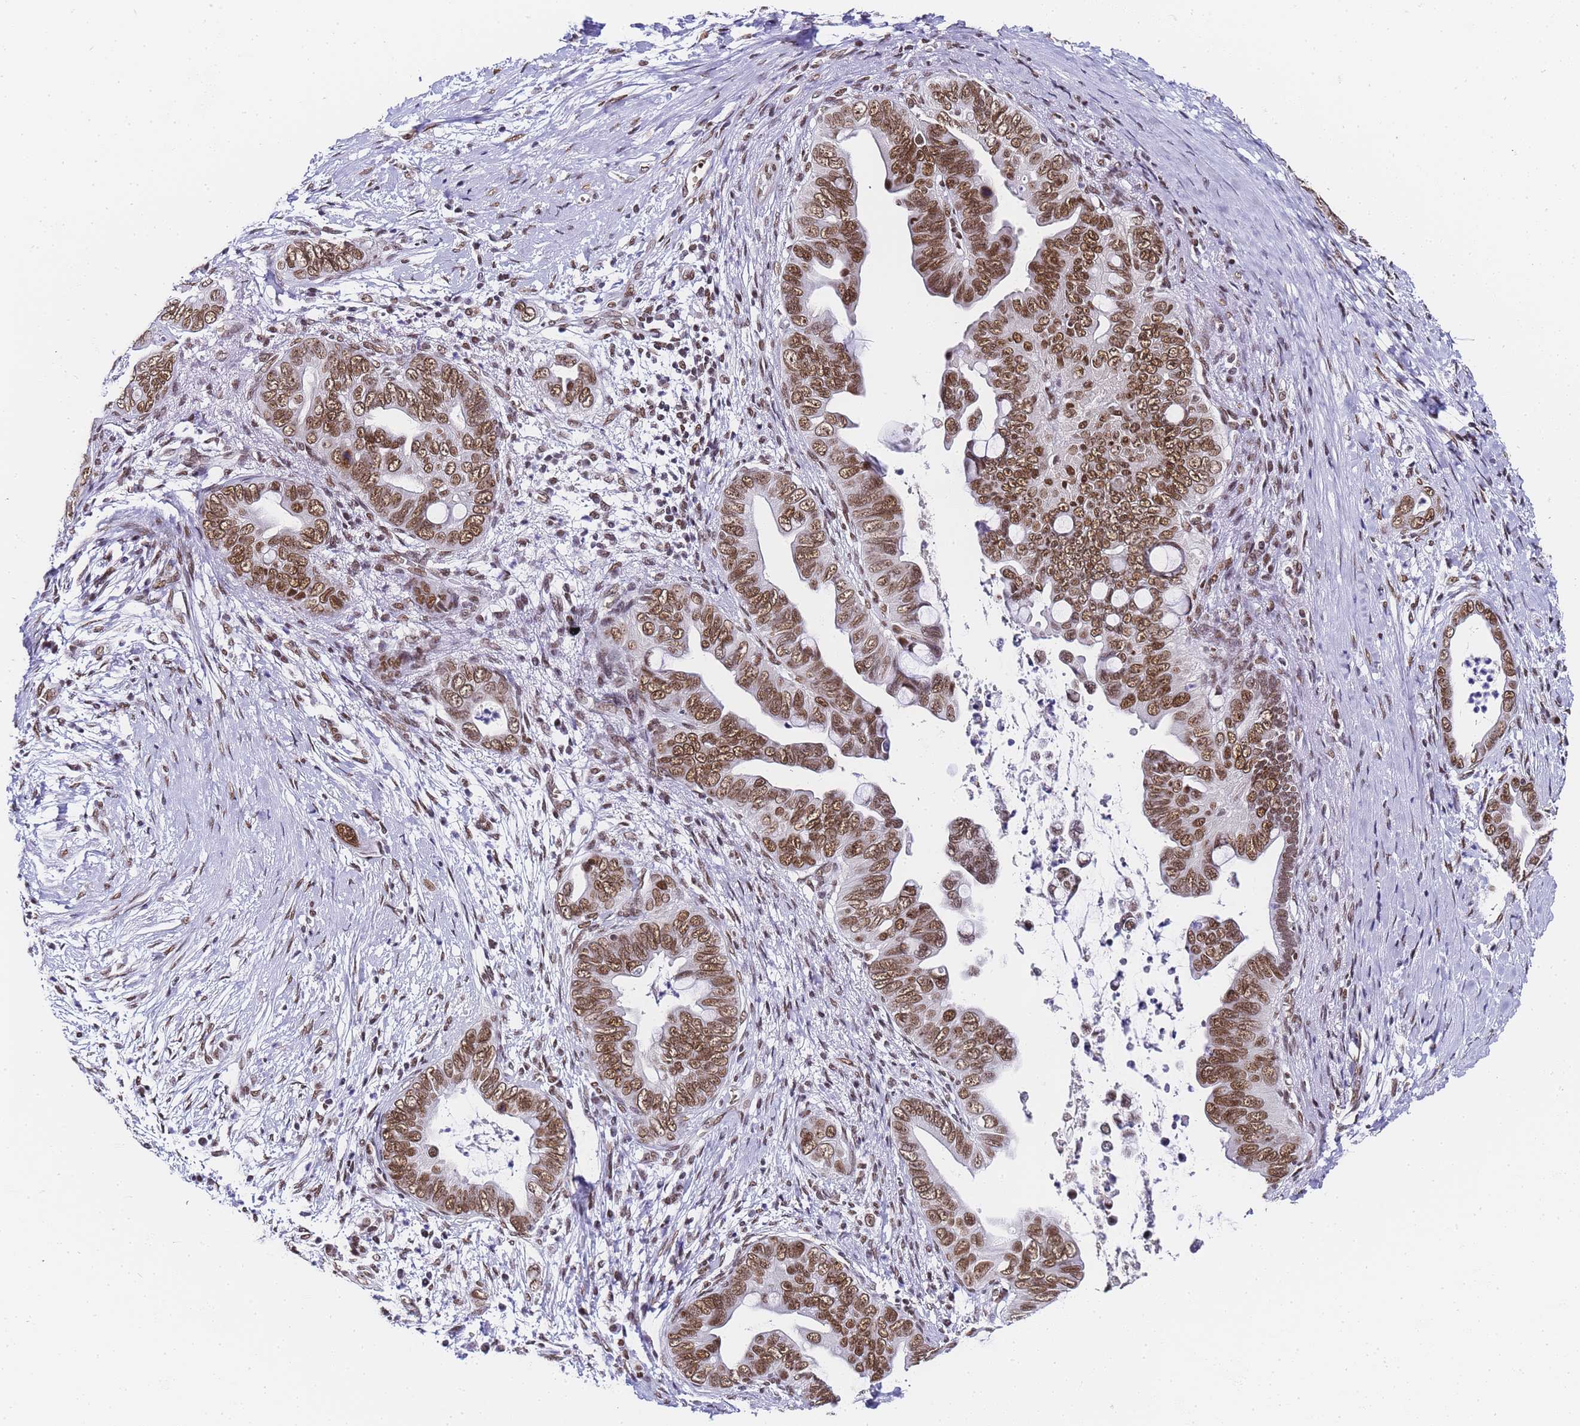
{"staining": {"intensity": "moderate", "quantity": ">75%", "location": "nuclear"}, "tissue": "pancreatic cancer", "cell_type": "Tumor cells", "image_type": "cancer", "snomed": [{"axis": "morphology", "description": "Adenocarcinoma, NOS"}, {"axis": "topography", "description": "Pancreas"}], "caption": "A photomicrograph showing moderate nuclear positivity in approximately >75% of tumor cells in pancreatic cancer, as visualized by brown immunohistochemical staining.", "gene": "POLR1A", "patient": {"sex": "male", "age": 75}}